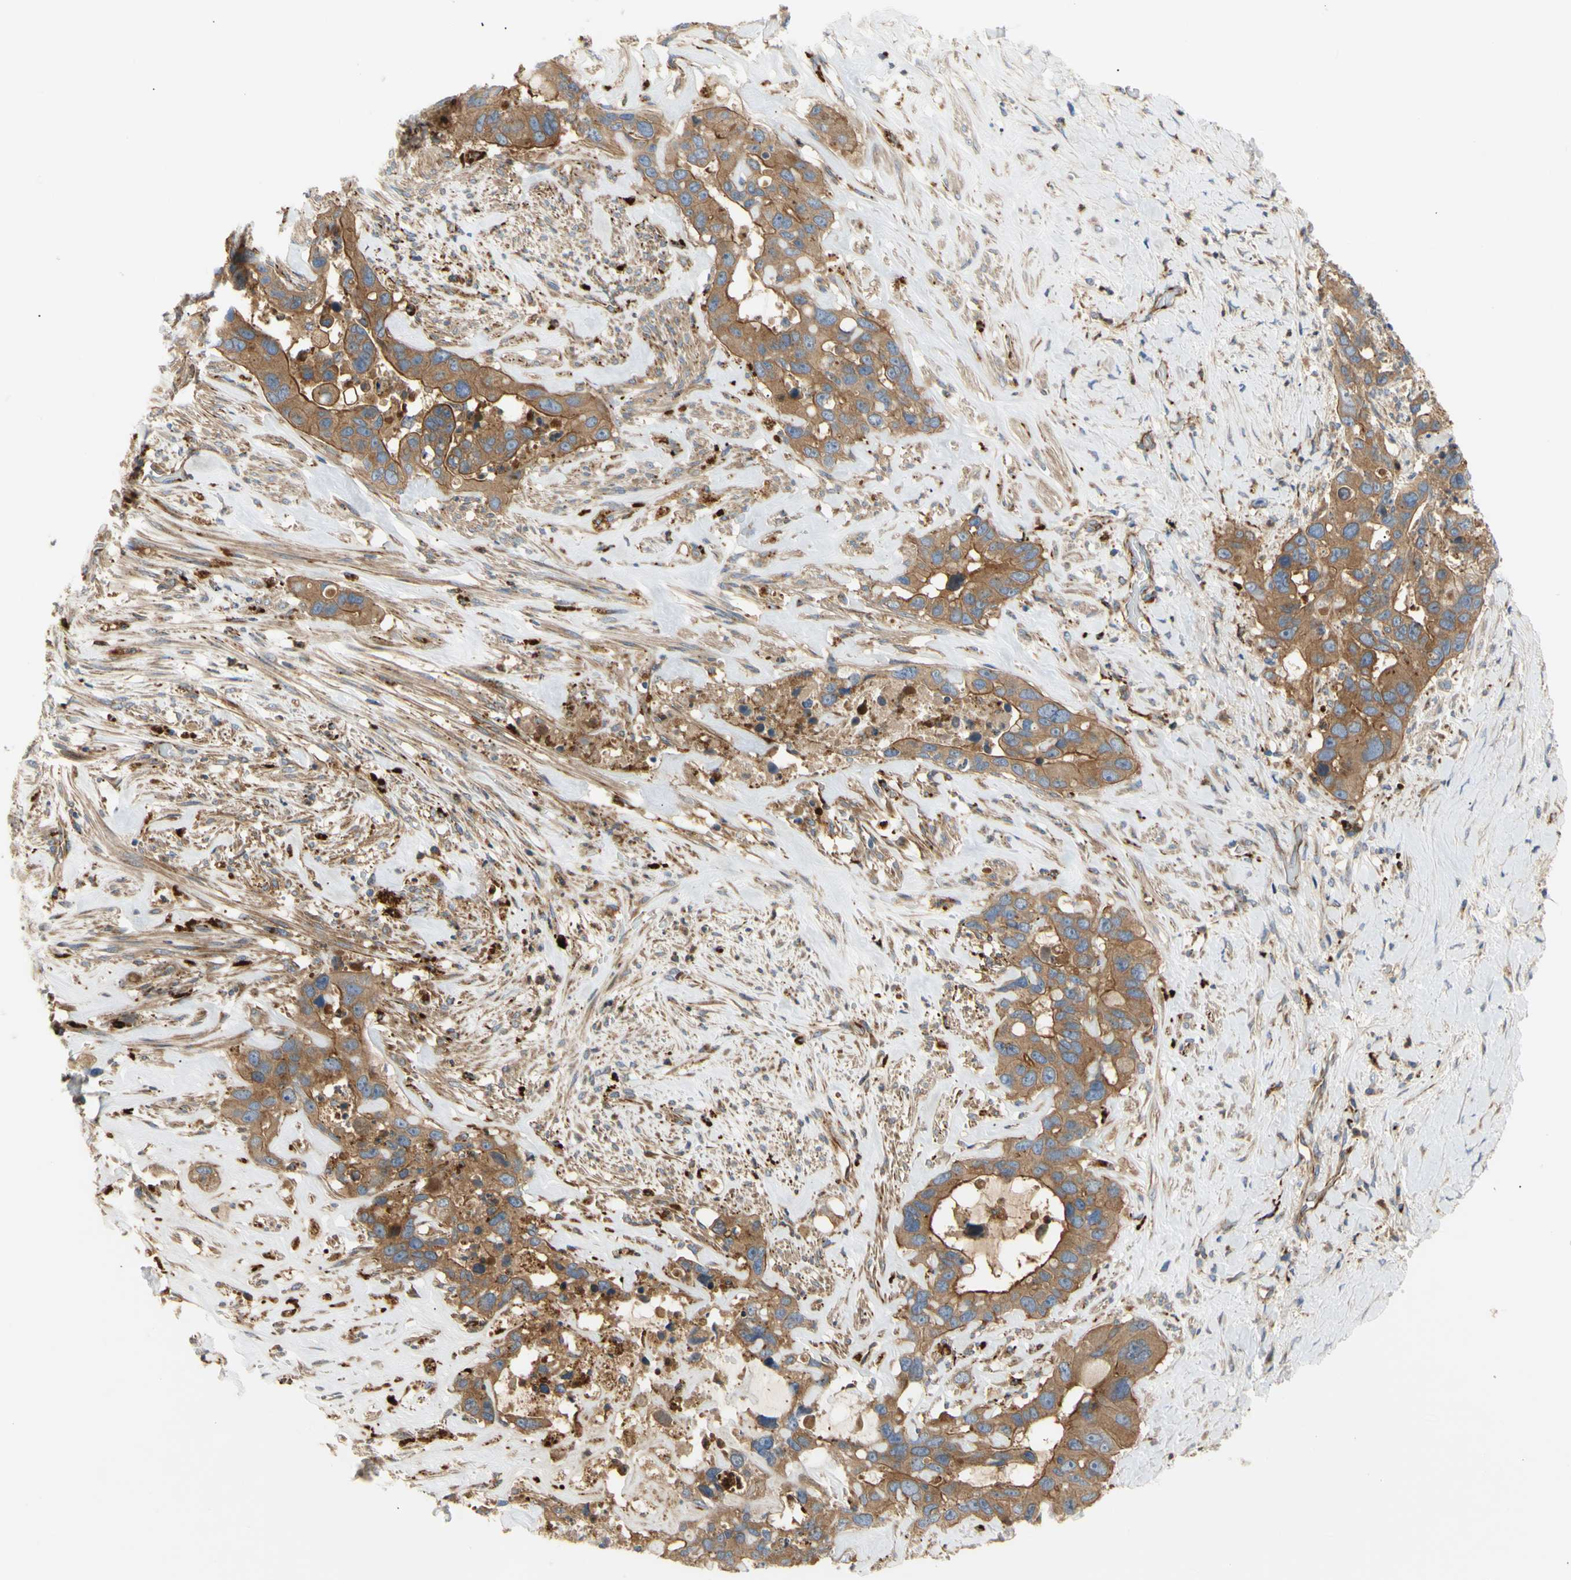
{"staining": {"intensity": "moderate", "quantity": ">75%", "location": "cytoplasmic/membranous"}, "tissue": "liver cancer", "cell_type": "Tumor cells", "image_type": "cancer", "snomed": [{"axis": "morphology", "description": "Cholangiocarcinoma"}, {"axis": "topography", "description": "Liver"}], "caption": "Immunohistochemistry photomicrograph of human cholangiocarcinoma (liver) stained for a protein (brown), which demonstrates medium levels of moderate cytoplasmic/membranous positivity in approximately >75% of tumor cells.", "gene": "TUBG2", "patient": {"sex": "female", "age": 65}}